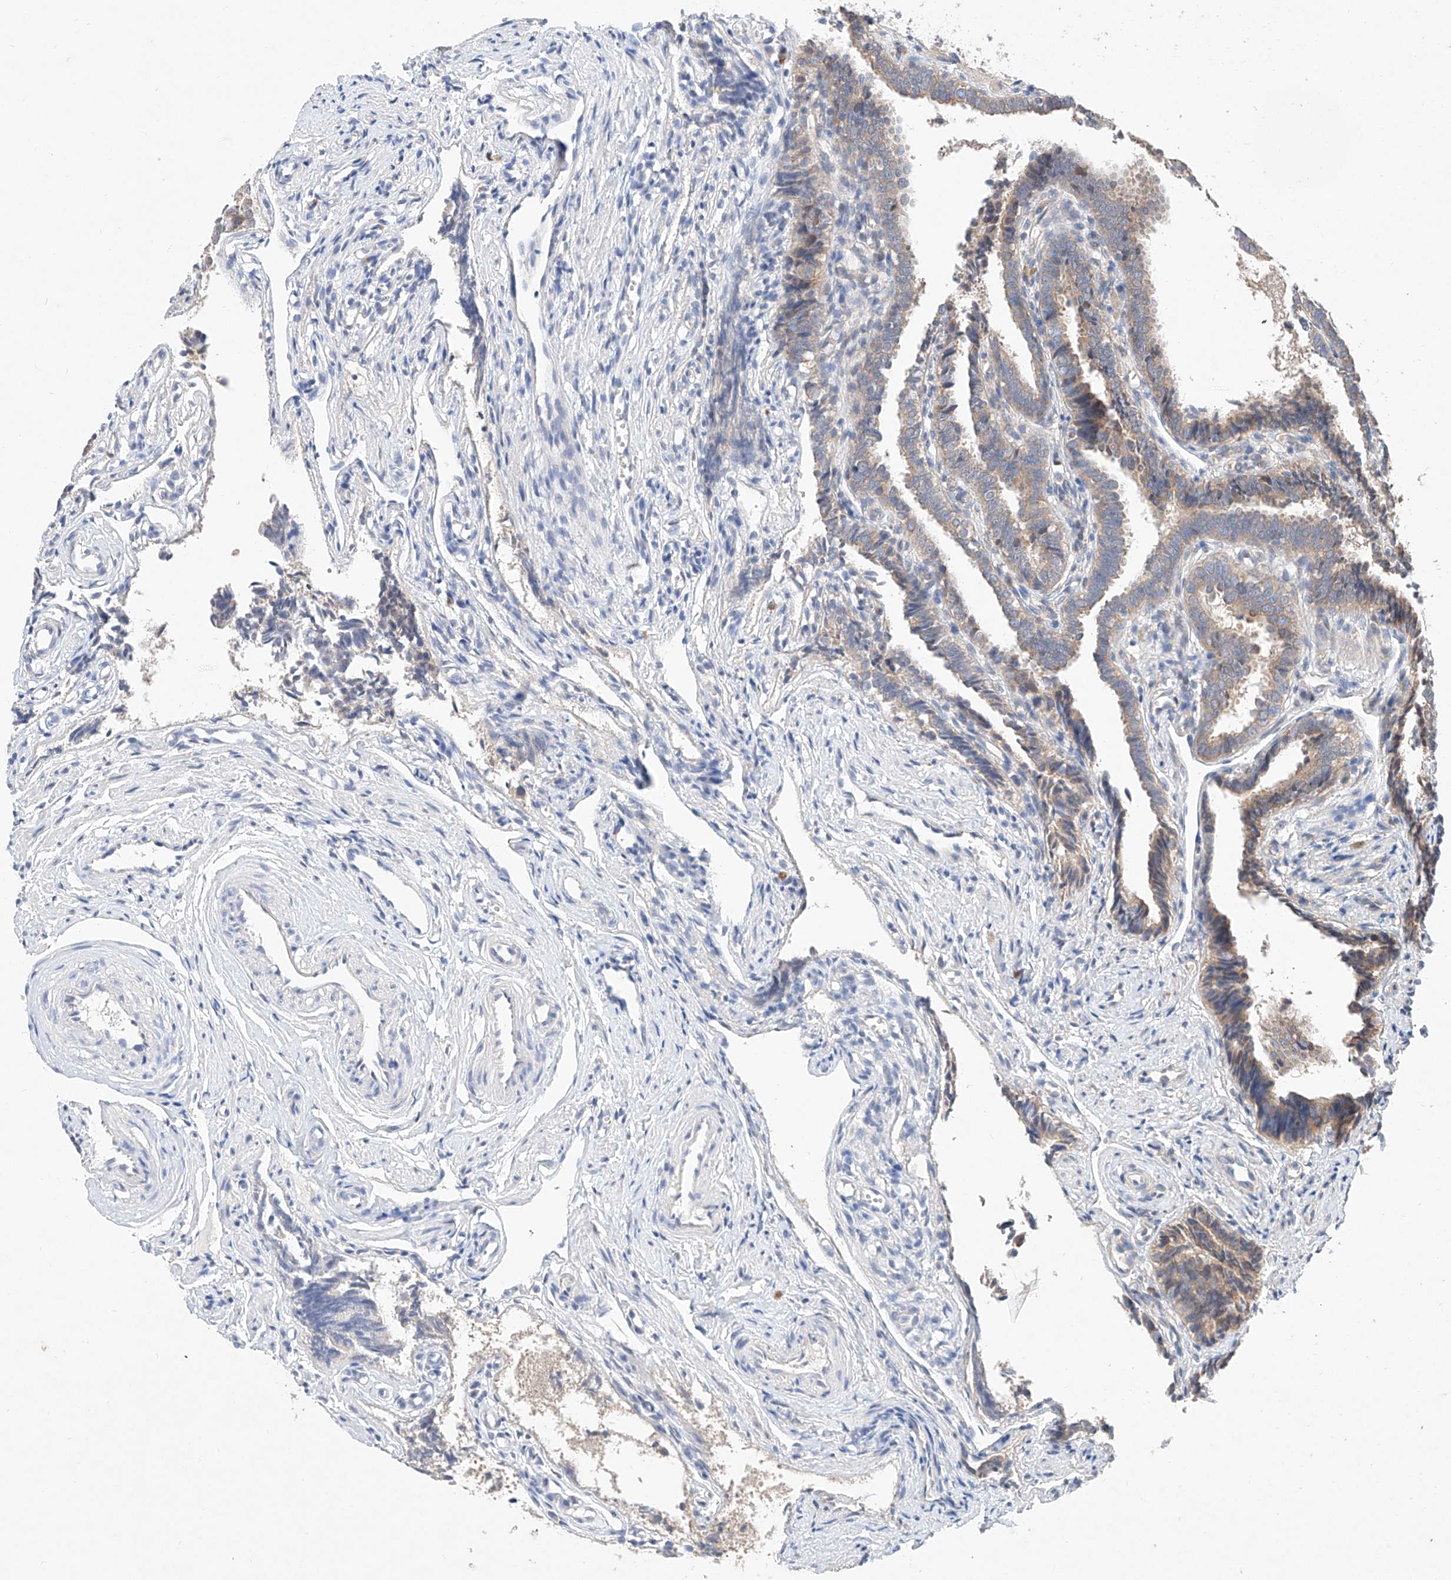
{"staining": {"intensity": "weak", "quantity": "25%-75%", "location": "cytoplasmic/membranous"}, "tissue": "fallopian tube", "cell_type": "Glandular cells", "image_type": "normal", "snomed": [{"axis": "morphology", "description": "Normal tissue, NOS"}, {"axis": "topography", "description": "Fallopian tube"}], "caption": "This histopathology image displays immunohistochemistry staining of unremarkable human fallopian tube, with low weak cytoplasmic/membranous expression in approximately 25%-75% of glandular cells.", "gene": "FASTK", "patient": {"sex": "female", "age": 39}}